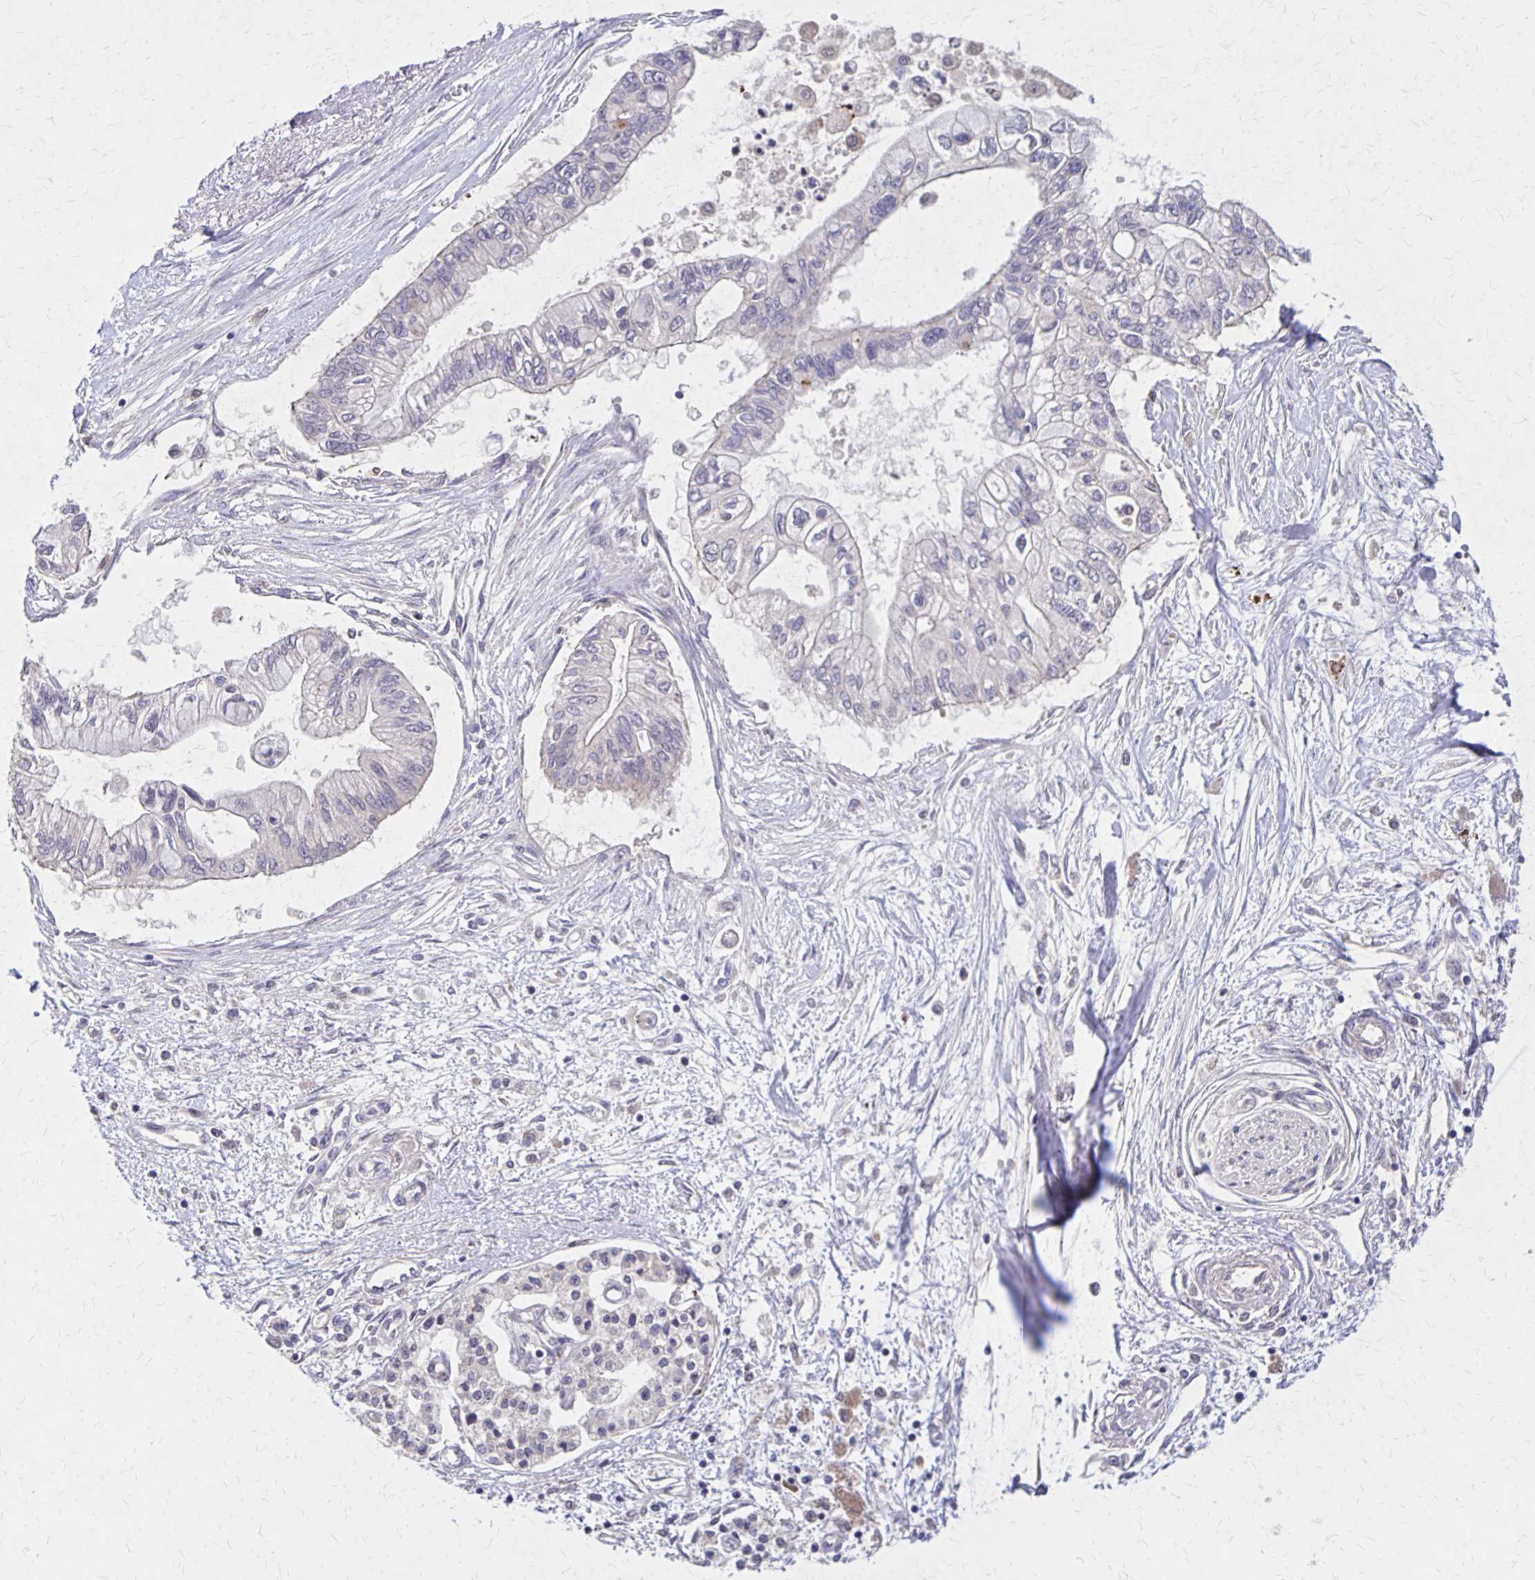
{"staining": {"intensity": "negative", "quantity": "none", "location": "none"}, "tissue": "pancreatic cancer", "cell_type": "Tumor cells", "image_type": "cancer", "snomed": [{"axis": "morphology", "description": "Adenocarcinoma, NOS"}, {"axis": "topography", "description": "Pancreas"}], "caption": "Adenocarcinoma (pancreatic) stained for a protein using IHC exhibits no staining tumor cells.", "gene": "NOG", "patient": {"sex": "female", "age": 77}}